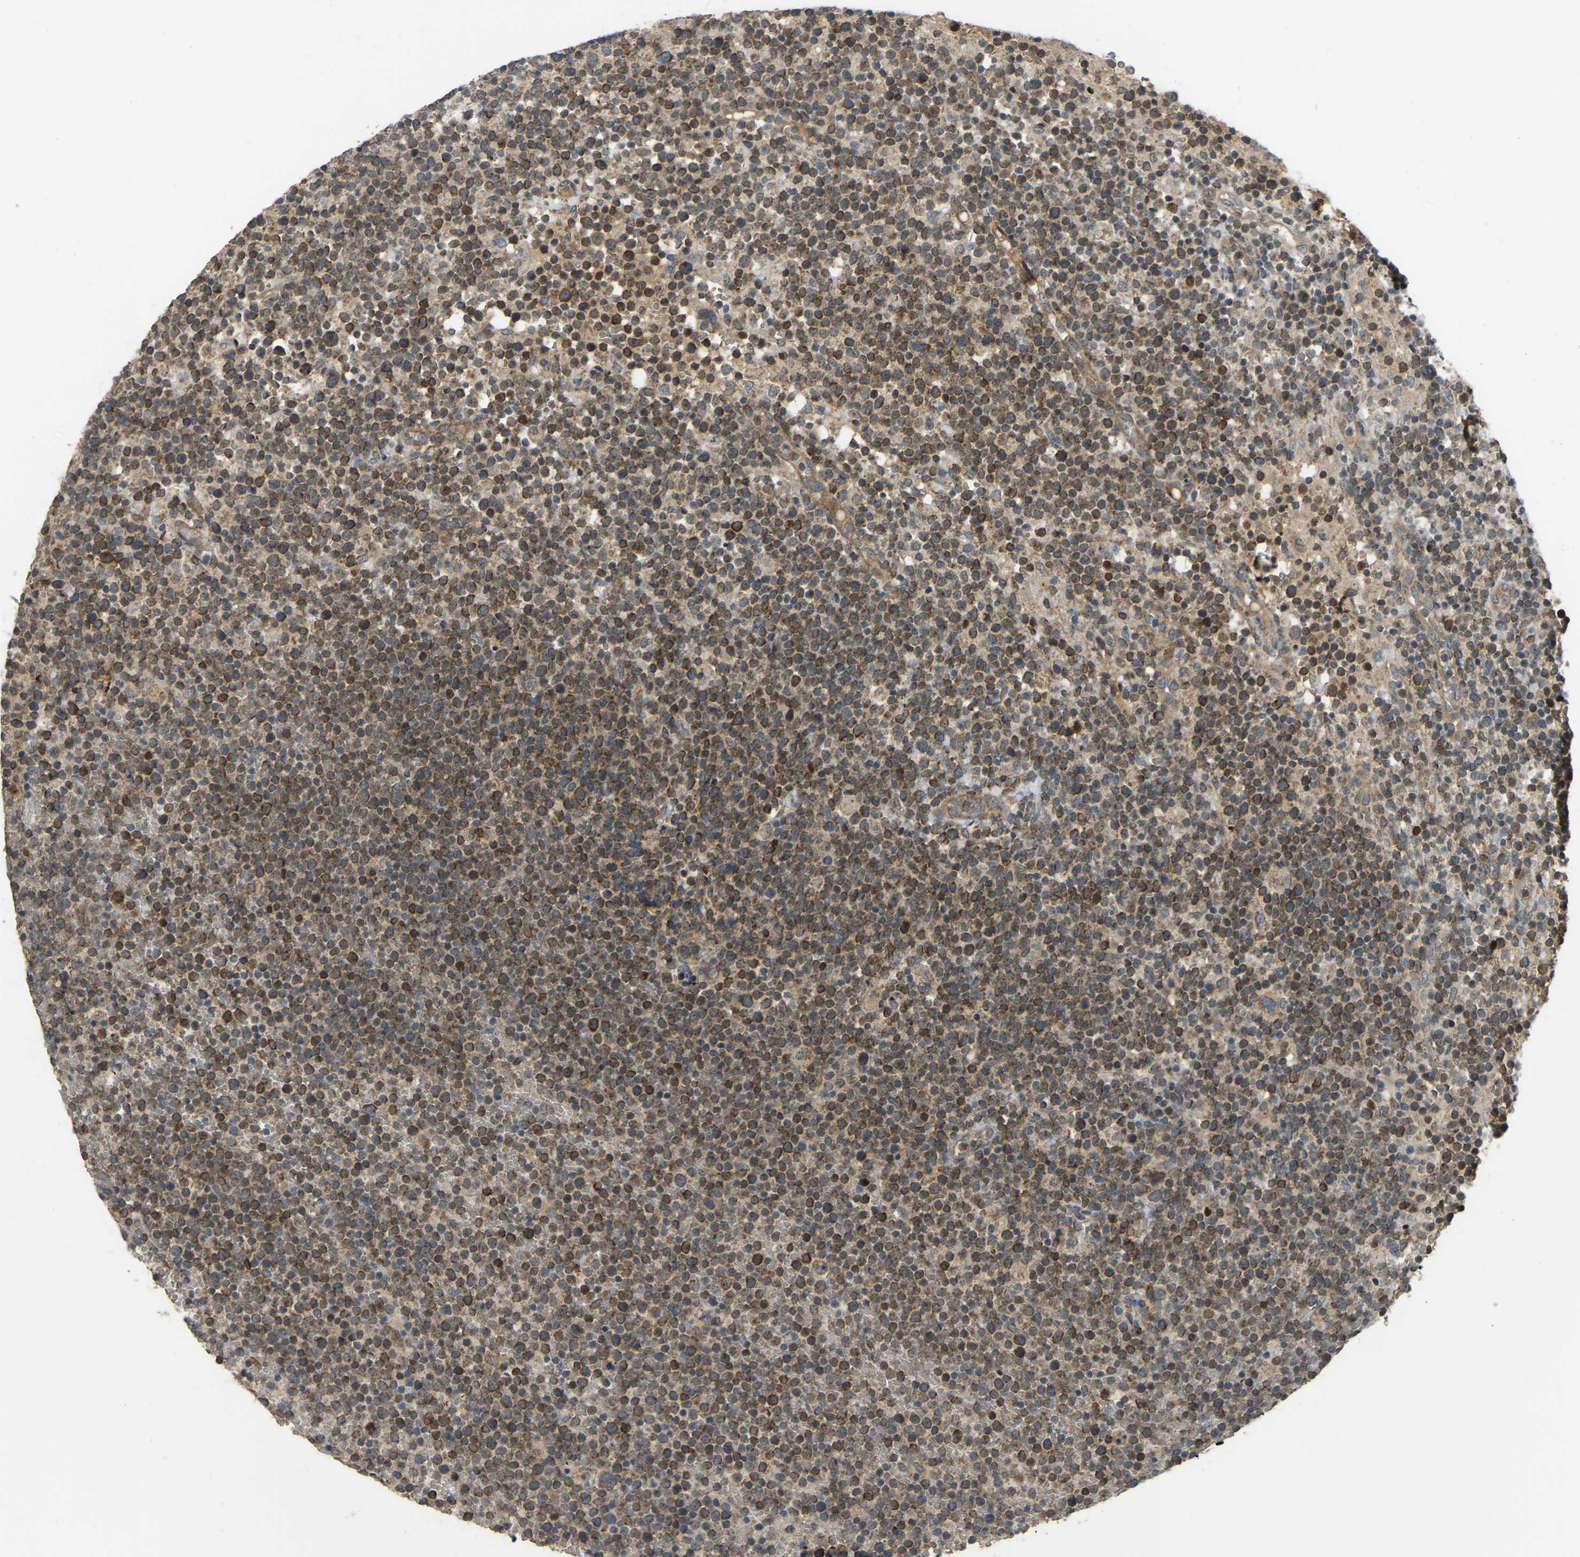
{"staining": {"intensity": "strong", "quantity": ">75%", "location": "cytoplasmic/membranous"}, "tissue": "lymphoma", "cell_type": "Tumor cells", "image_type": "cancer", "snomed": [{"axis": "morphology", "description": "Malignant lymphoma, non-Hodgkin's type, High grade"}, {"axis": "topography", "description": "Lymph node"}], "caption": "Protein staining exhibits strong cytoplasmic/membranous positivity in approximately >75% of tumor cells in lymphoma. Nuclei are stained in blue.", "gene": "C21orf91", "patient": {"sex": "male", "age": 61}}